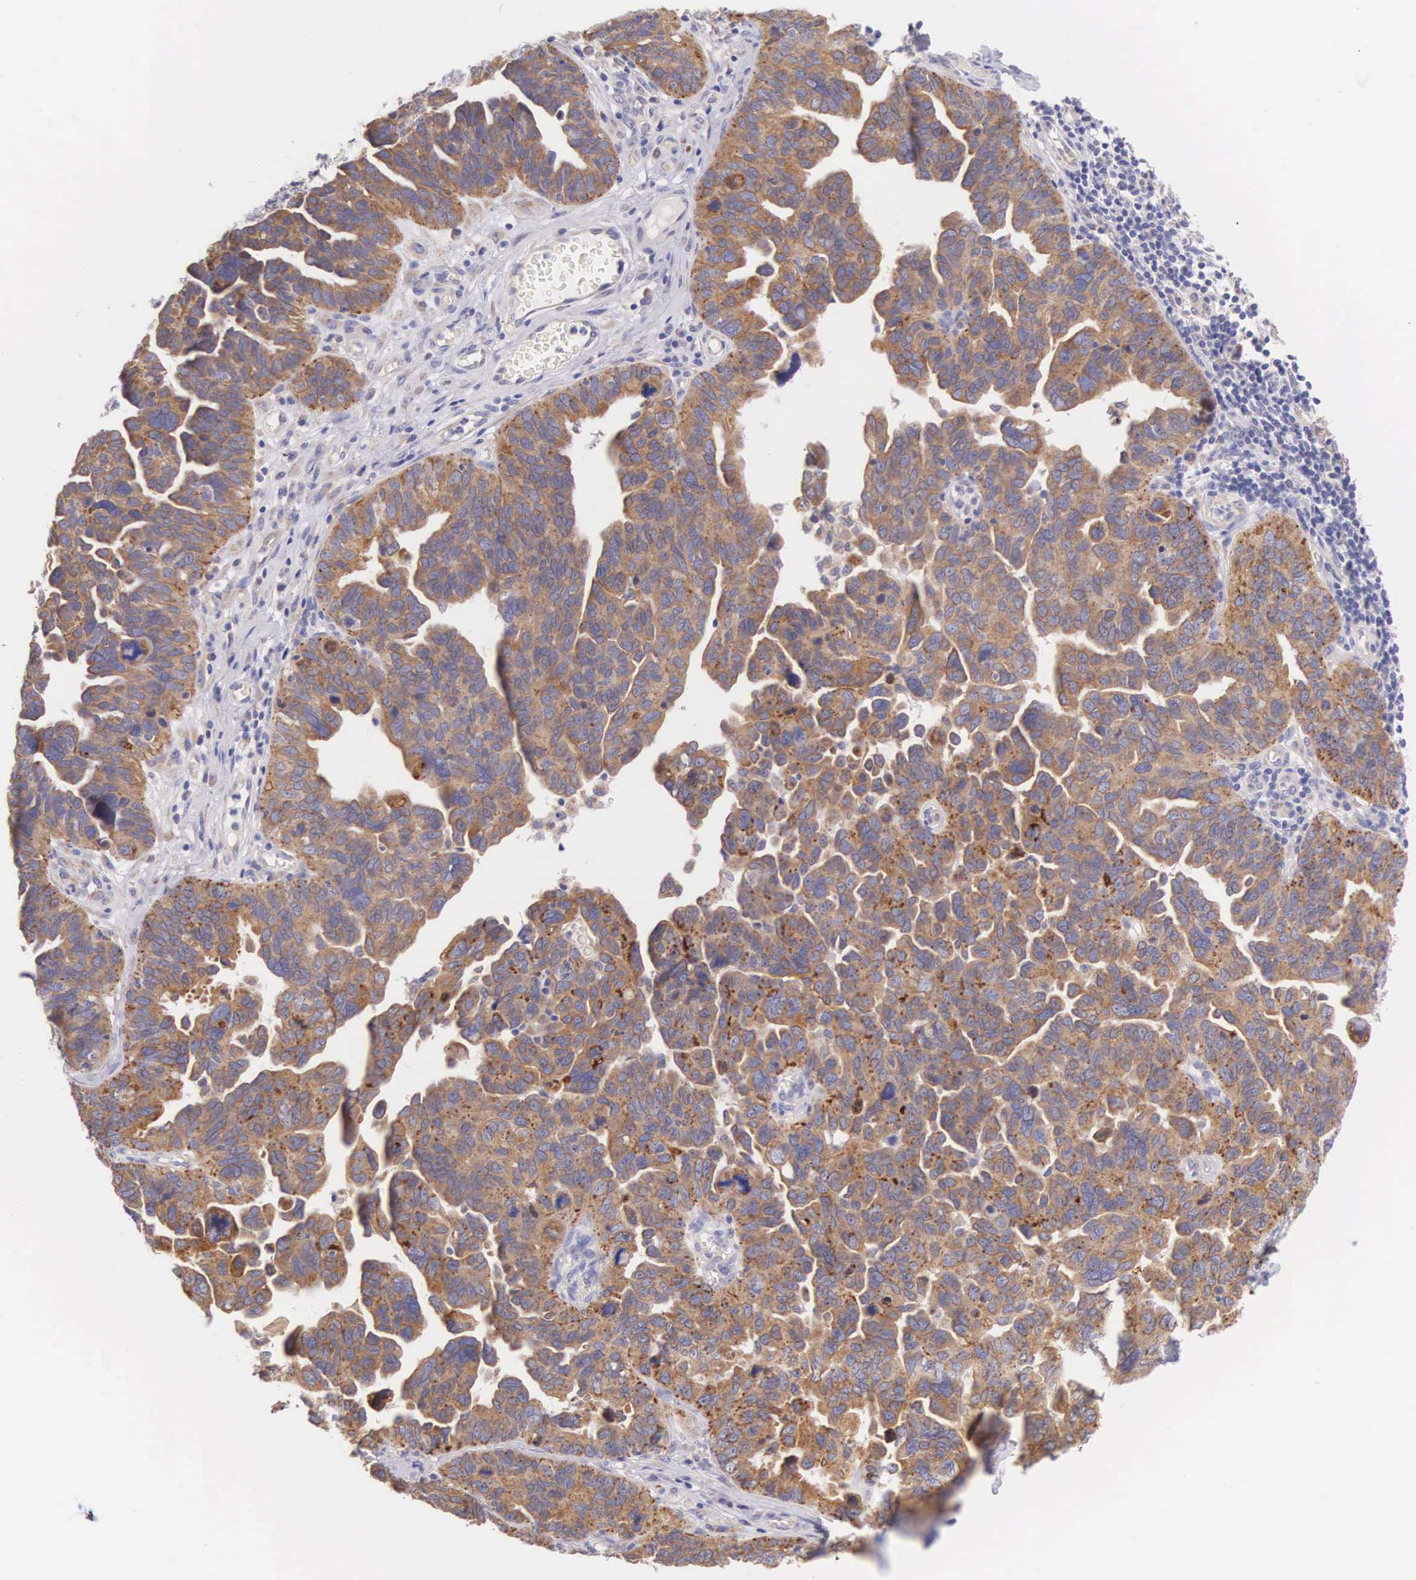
{"staining": {"intensity": "strong", "quantity": ">75%", "location": "cytoplasmic/membranous"}, "tissue": "ovarian cancer", "cell_type": "Tumor cells", "image_type": "cancer", "snomed": [{"axis": "morphology", "description": "Cystadenocarcinoma, serous, NOS"}, {"axis": "topography", "description": "Ovary"}], "caption": "Ovarian cancer stained with a brown dye reveals strong cytoplasmic/membranous positive positivity in approximately >75% of tumor cells.", "gene": "NSDHL", "patient": {"sex": "female", "age": 64}}